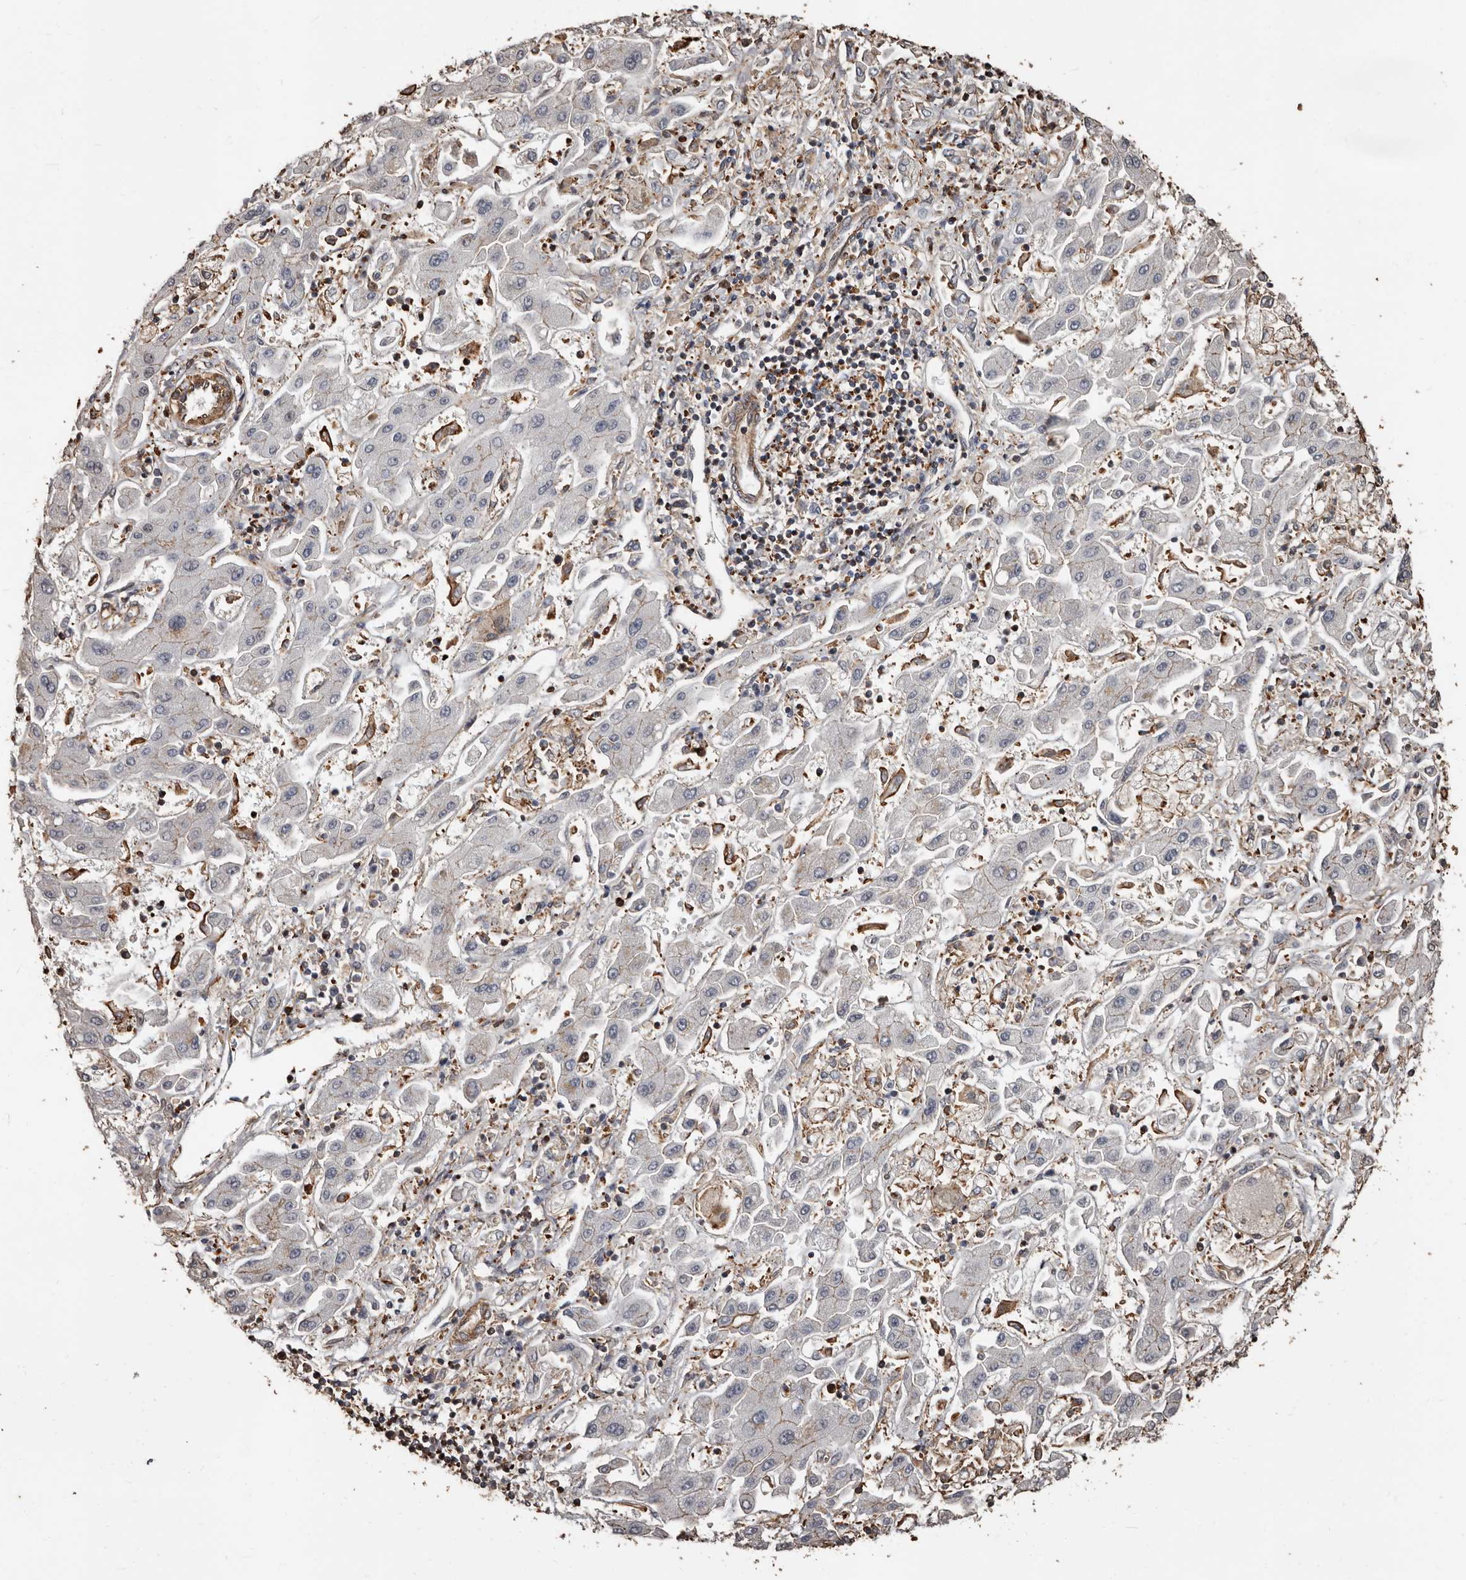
{"staining": {"intensity": "negative", "quantity": "none", "location": "none"}, "tissue": "liver cancer", "cell_type": "Tumor cells", "image_type": "cancer", "snomed": [{"axis": "morphology", "description": "Cholangiocarcinoma"}, {"axis": "topography", "description": "Liver"}], "caption": "This is a photomicrograph of immunohistochemistry staining of cholangiocarcinoma (liver), which shows no expression in tumor cells. Nuclei are stained in blue.", "gene": "GSK3A", "patient": {"sex": "male", "age": 50}}